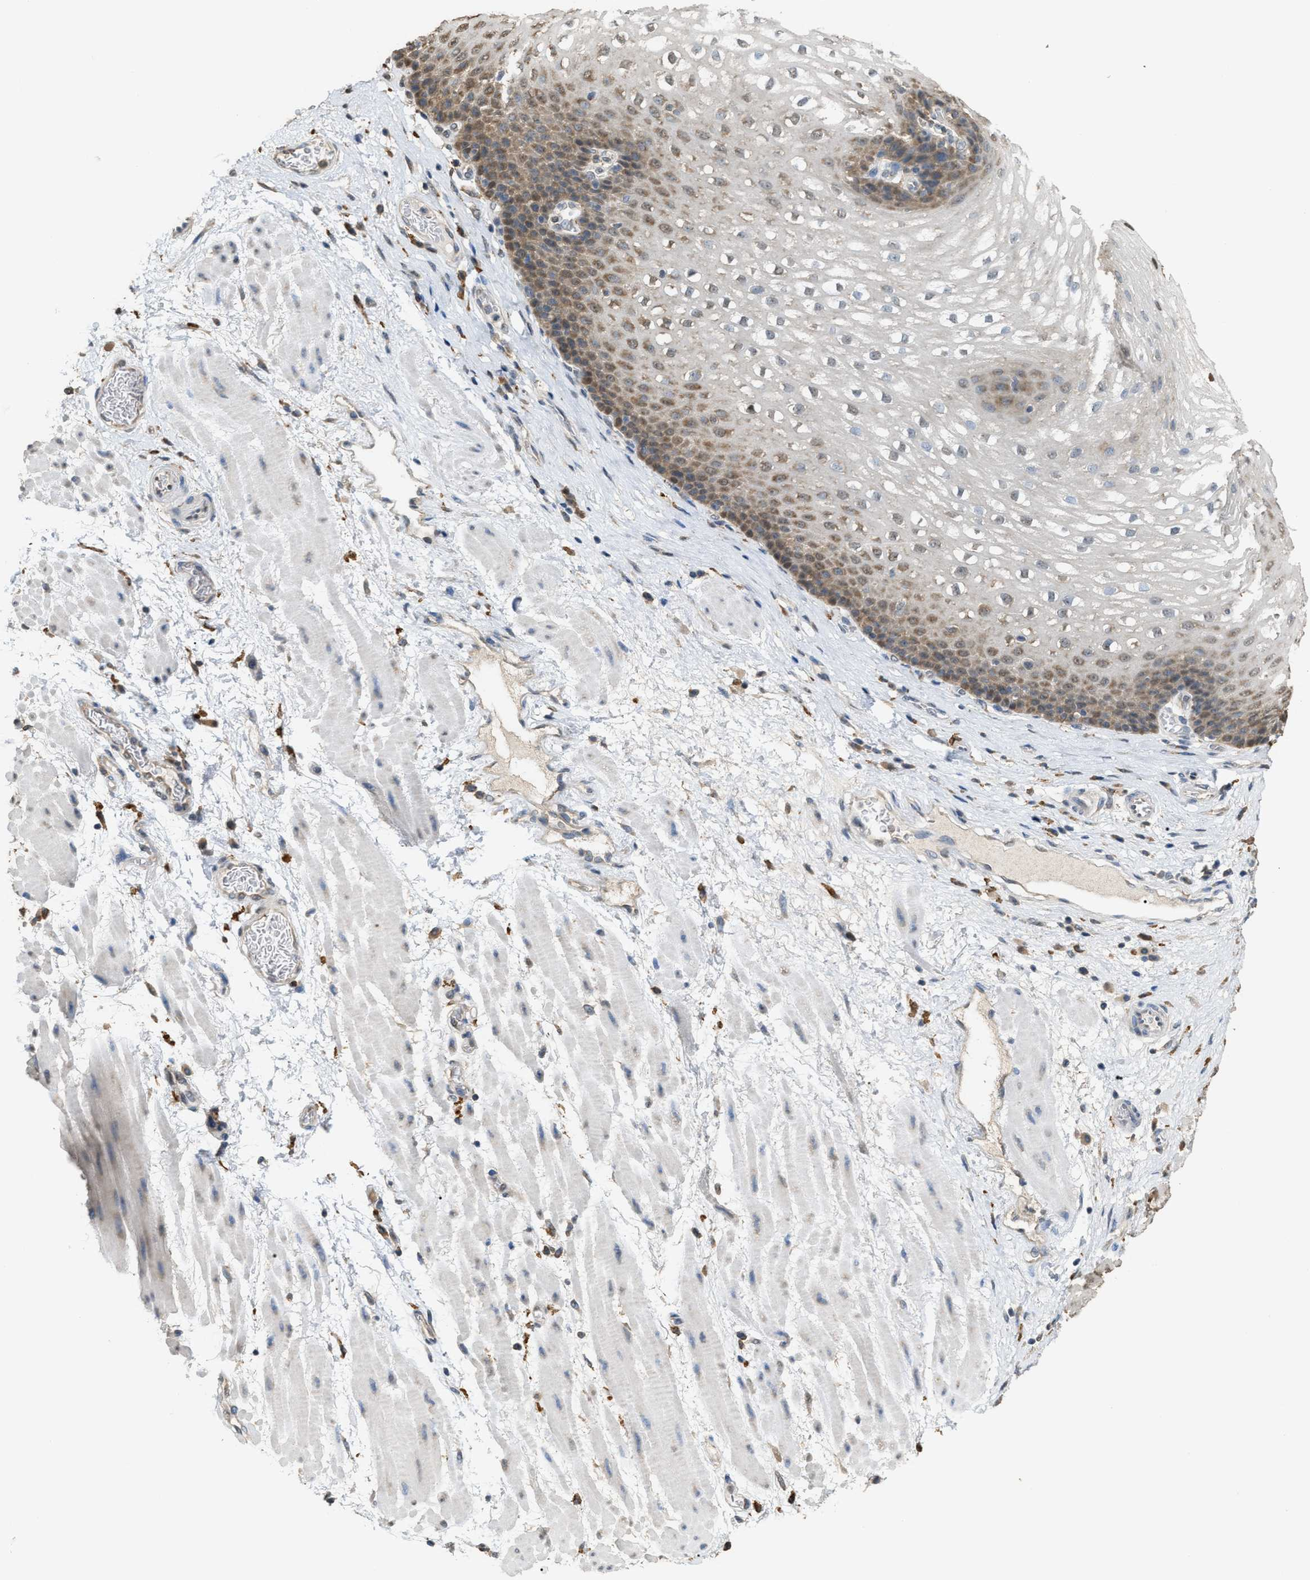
{"staining": {"intensity": "moderate", "quantity": ">75%", "location": "cytoplasmic/membranous"}, "tissue": "esophagus", "cell_type": "Squamous epithelial cells", "image_type": "normal", "snomed": [{"axis": "morphology", "description": "Normal tissue, NOS"}, {"axis": "topography", "description": "Esophagus"}], "caption": "Esophagus stained with IHC demonstrates moderate cytoplasmic/membranous positivity in approximately >75% of squamous epithelial cells. The protein is stained brown, and the nuclei are stained in blue (DAB (3,3'-diaminobenzidine) IHC with brightfield microscopy, high magnification).", "gene": "GCN1", "patient": {"sex": "male", "age": 48}}